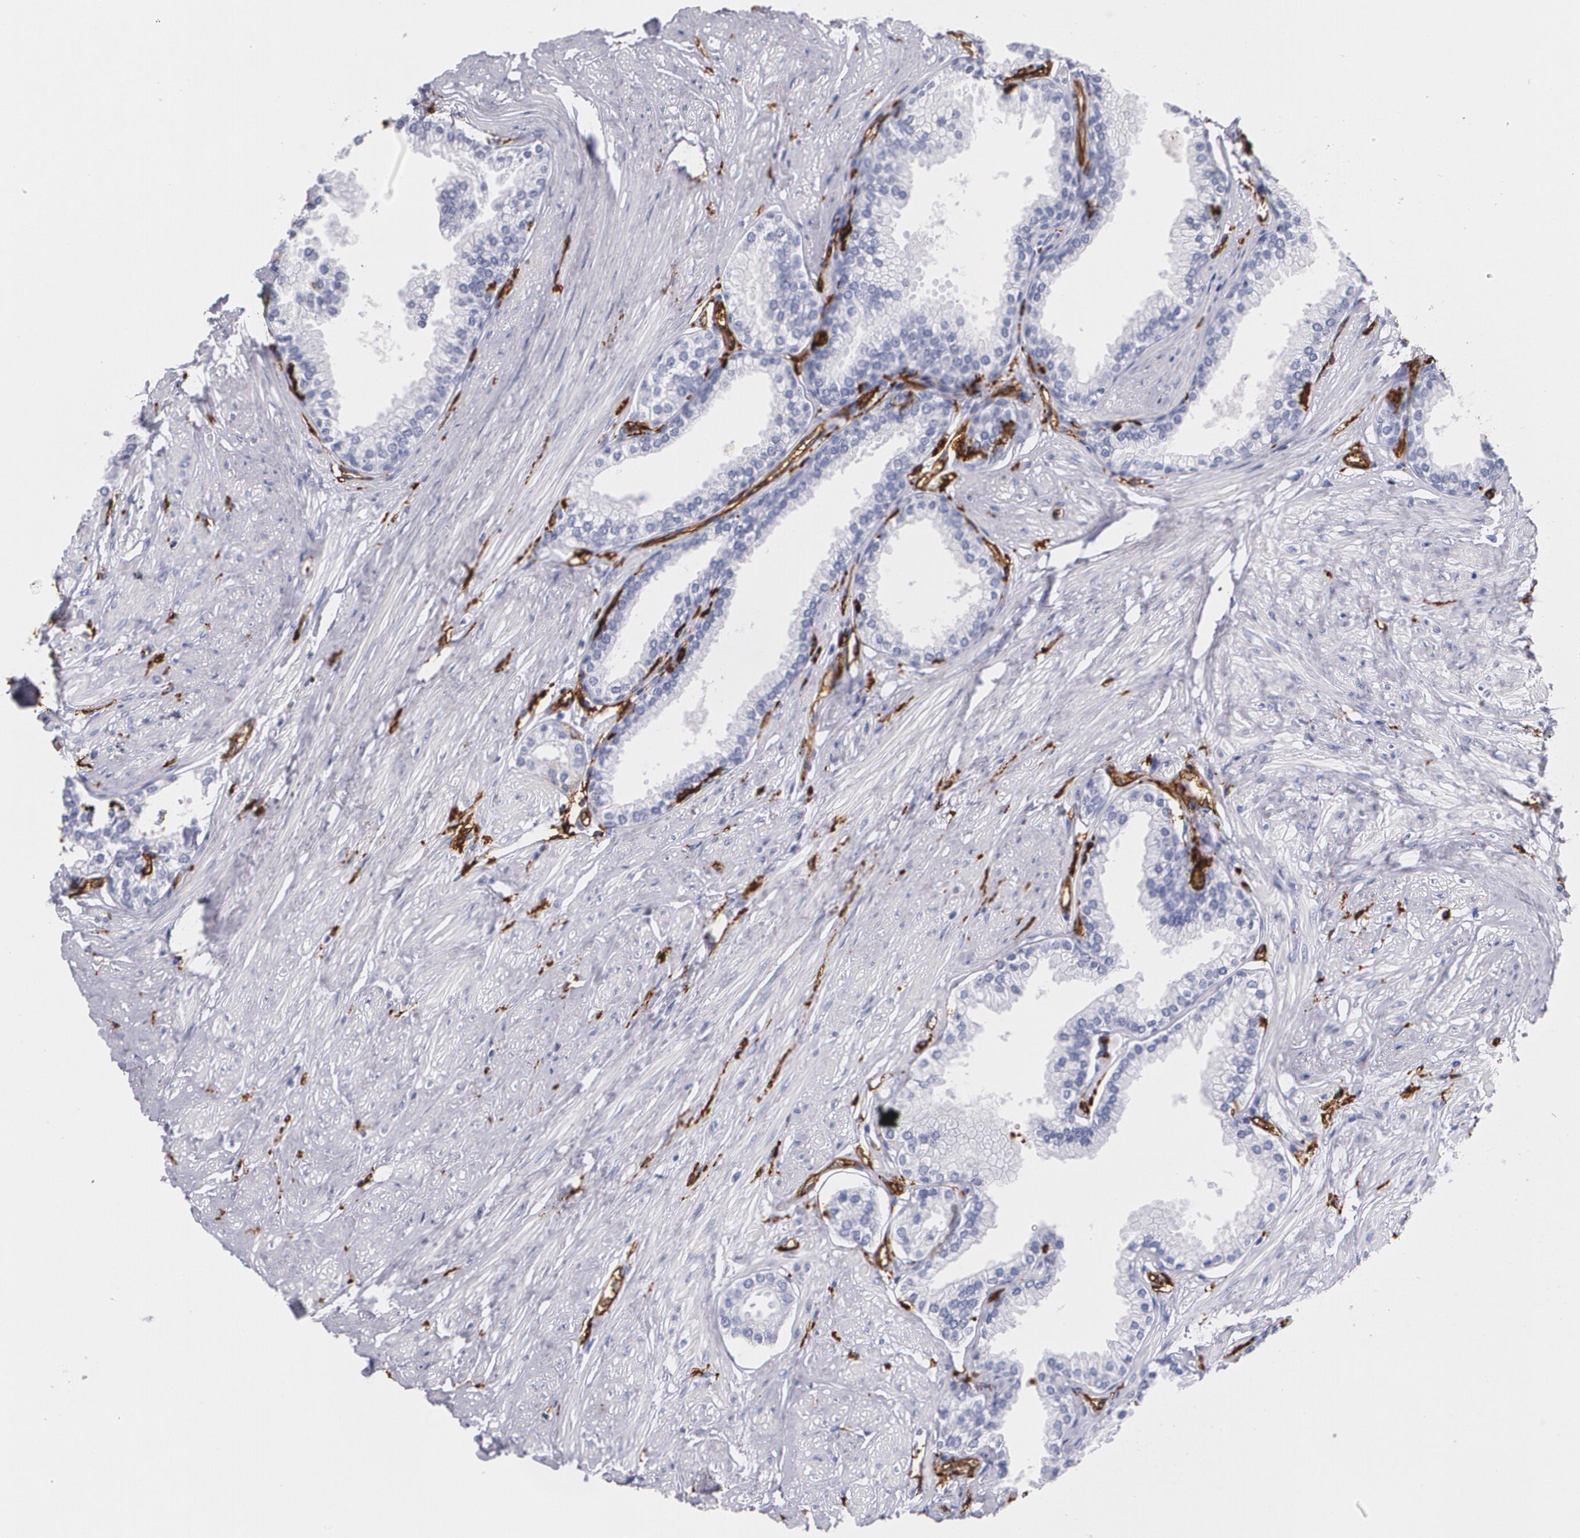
{"staining": {"intensity": "moderate", "quantity": "25%-75%", "location": "cytoplasmic/membranous"}, "tissue": "prostate", "cell_type": "Glandular cells", "image_type": "normal", "snomed": [{"axis": "morphology", "description": "Normal tissue, NOS"}, {"axis": "topography", "description": "Prostate"}], "caption": "Immunohistochemical staining of unremarkable human prostate shows 25%-75% levels of moderate cytoplasmic/membranous protein expression in about 25%-75% of glandular cells. The staining was performed using DAB (3,3'-diaminobenzidine), with brown indicating positive protein expression. Nuclei are stained blue with hematoxylin.", "gene": "HLA", "patient": {"sex": "male", "age": 64}}